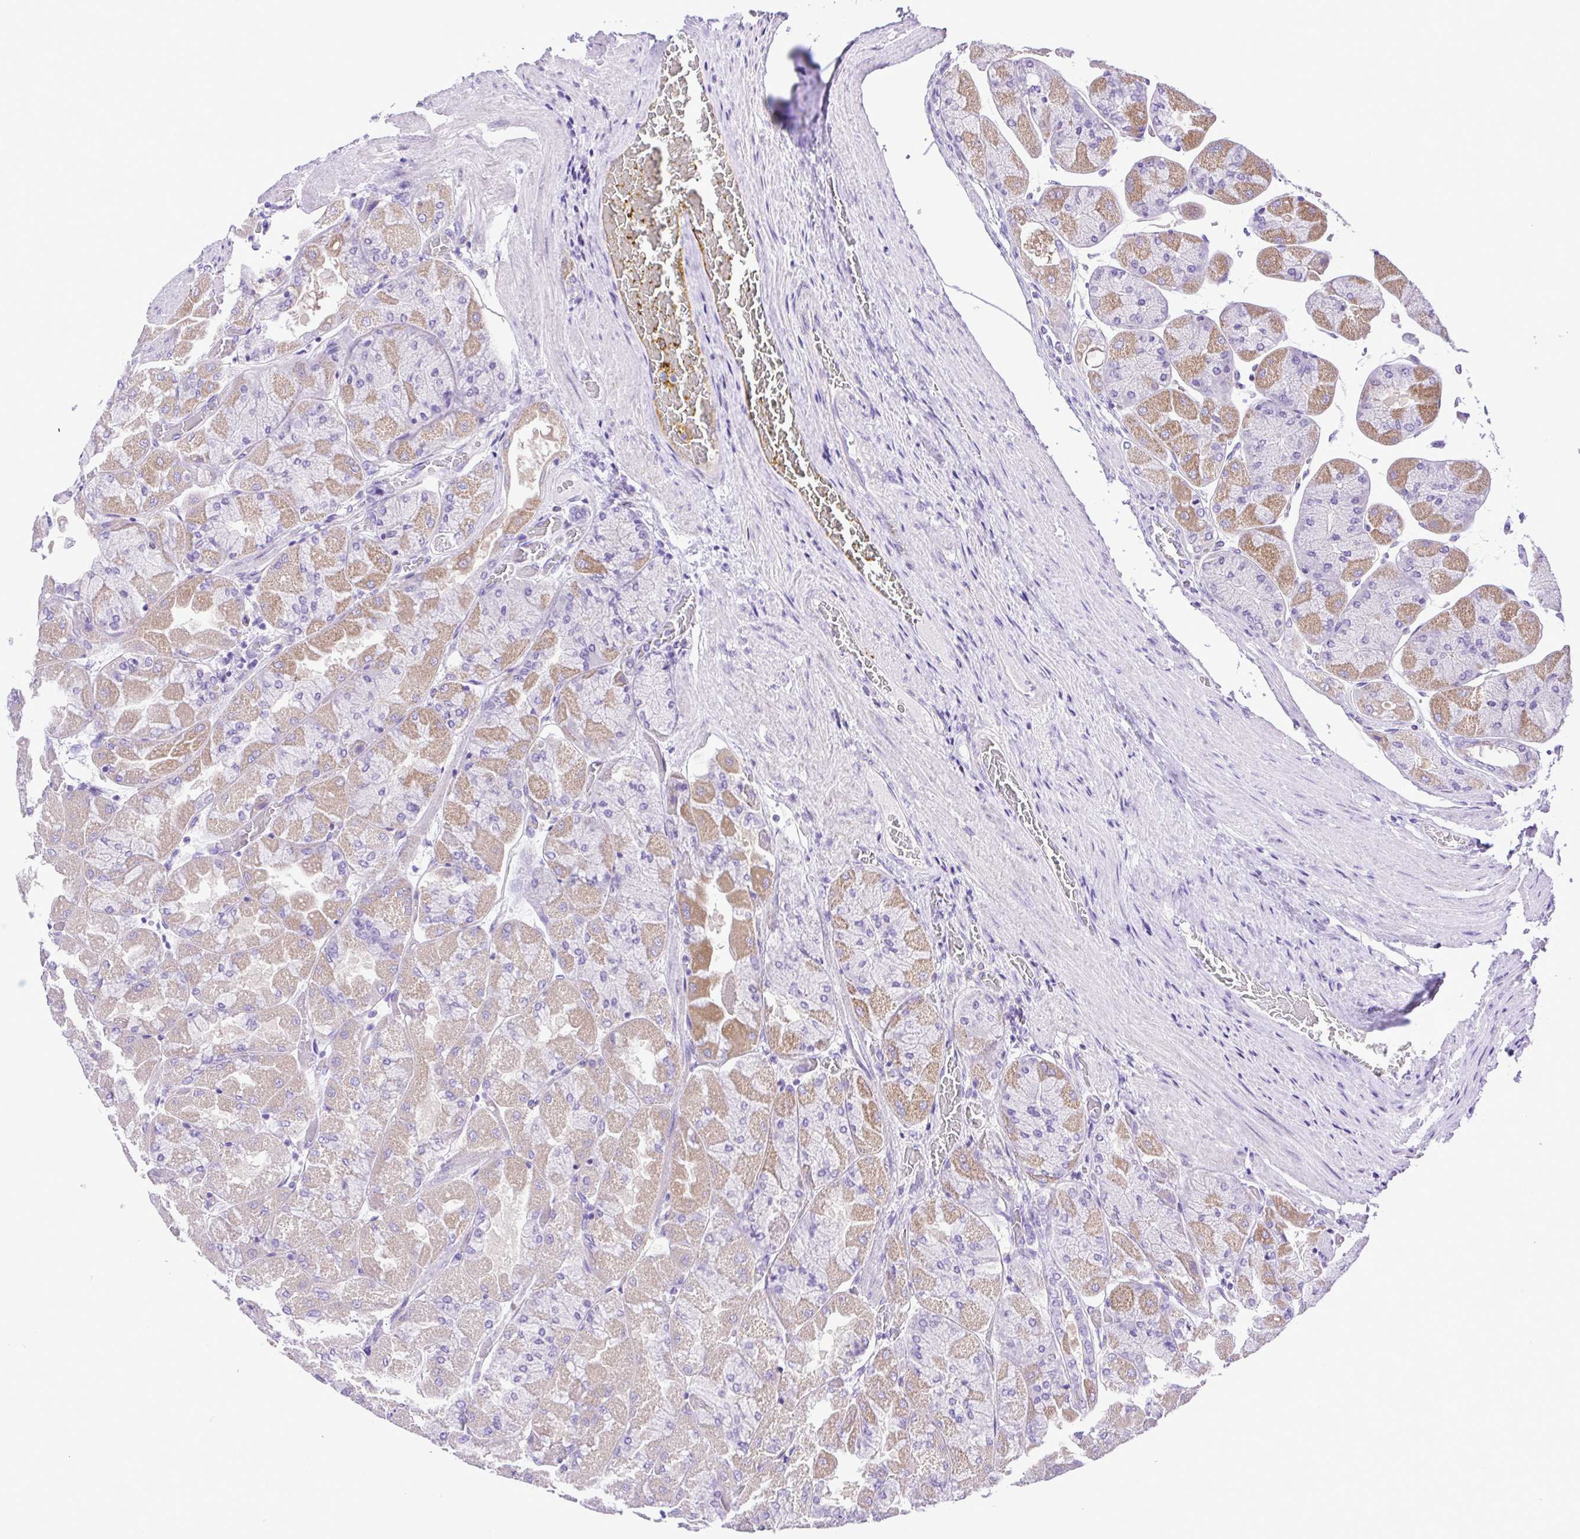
{"staining": {"intensity": "moderate", "quantity": "25%-75%", "location": "cytoplasmic/membranous"}, "tissue": "stomach", "cell_type": "Glandular cells", "image_type": "normal", "snomed": [{"axis": "morphology", "description": "Normal tissue, NOS"}, {"axis": "topography", "description": "Stomach"}], "caption": "Immunohistochemical staining of normal stomach shows 25%-75% levels of moderate cytoplasmic/membranous protein staining in about 25%-75% of glandular cells.", "gene": "SYT1", "patient": {"sex": "female", "age": 61}}